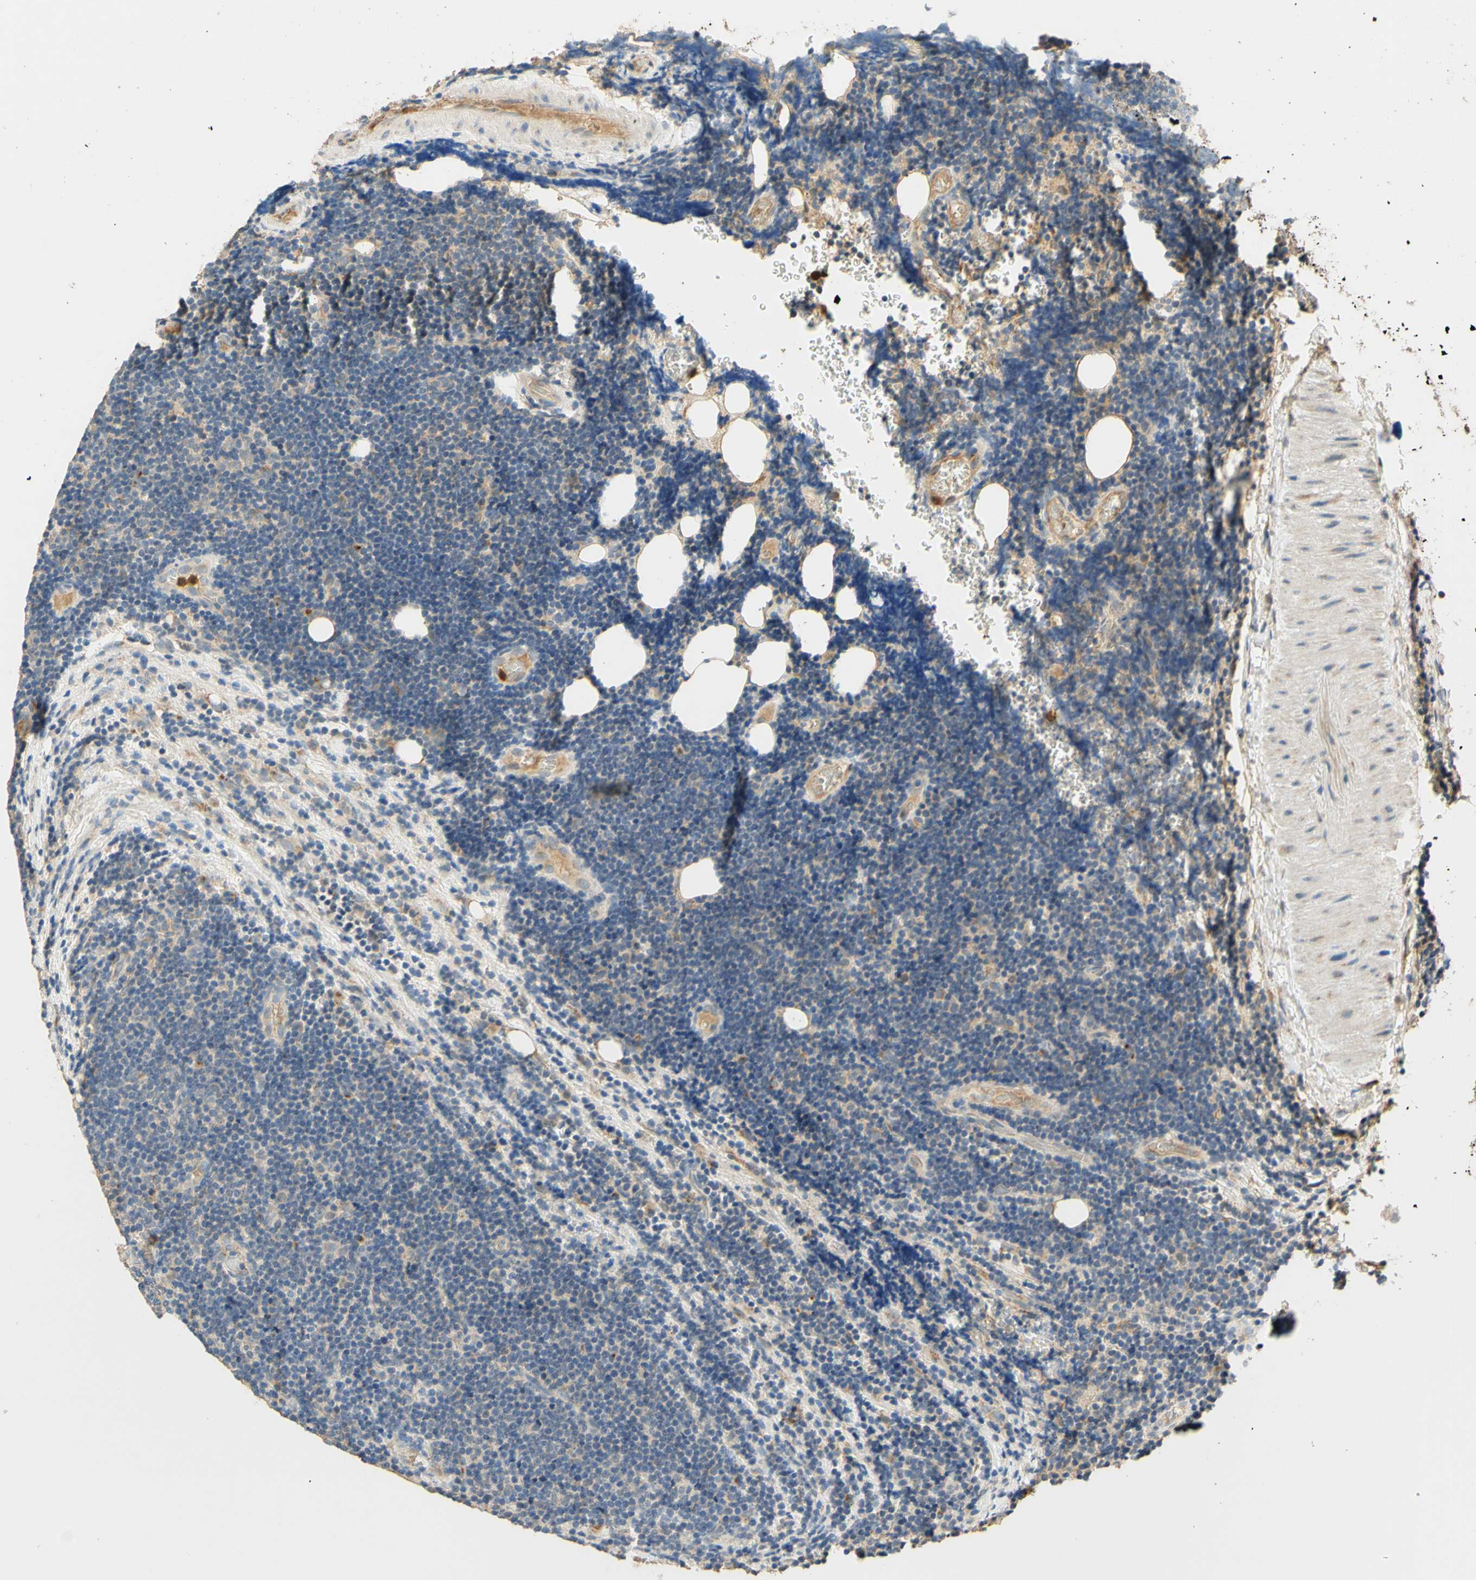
{"staining": {"intensity": "negative", "quantity": "none", "location": "none"}, "tissue": "lymphoma", "cell_type": "Tumor cells", "image_type": "cancer", "snomed": [{"axis": "morphology", "description": "Malignant lymphoma, non-Hodgkin's type, Low grade"}, {"axis": "topography", "description": "Lymph node"}], "caption": "This is a histopathology image of IHC staining of lymphoma, which shows no positivity in tumor cells.", "gene": "ENTREP2", "patient": {"sex": "male", "age": 83}}